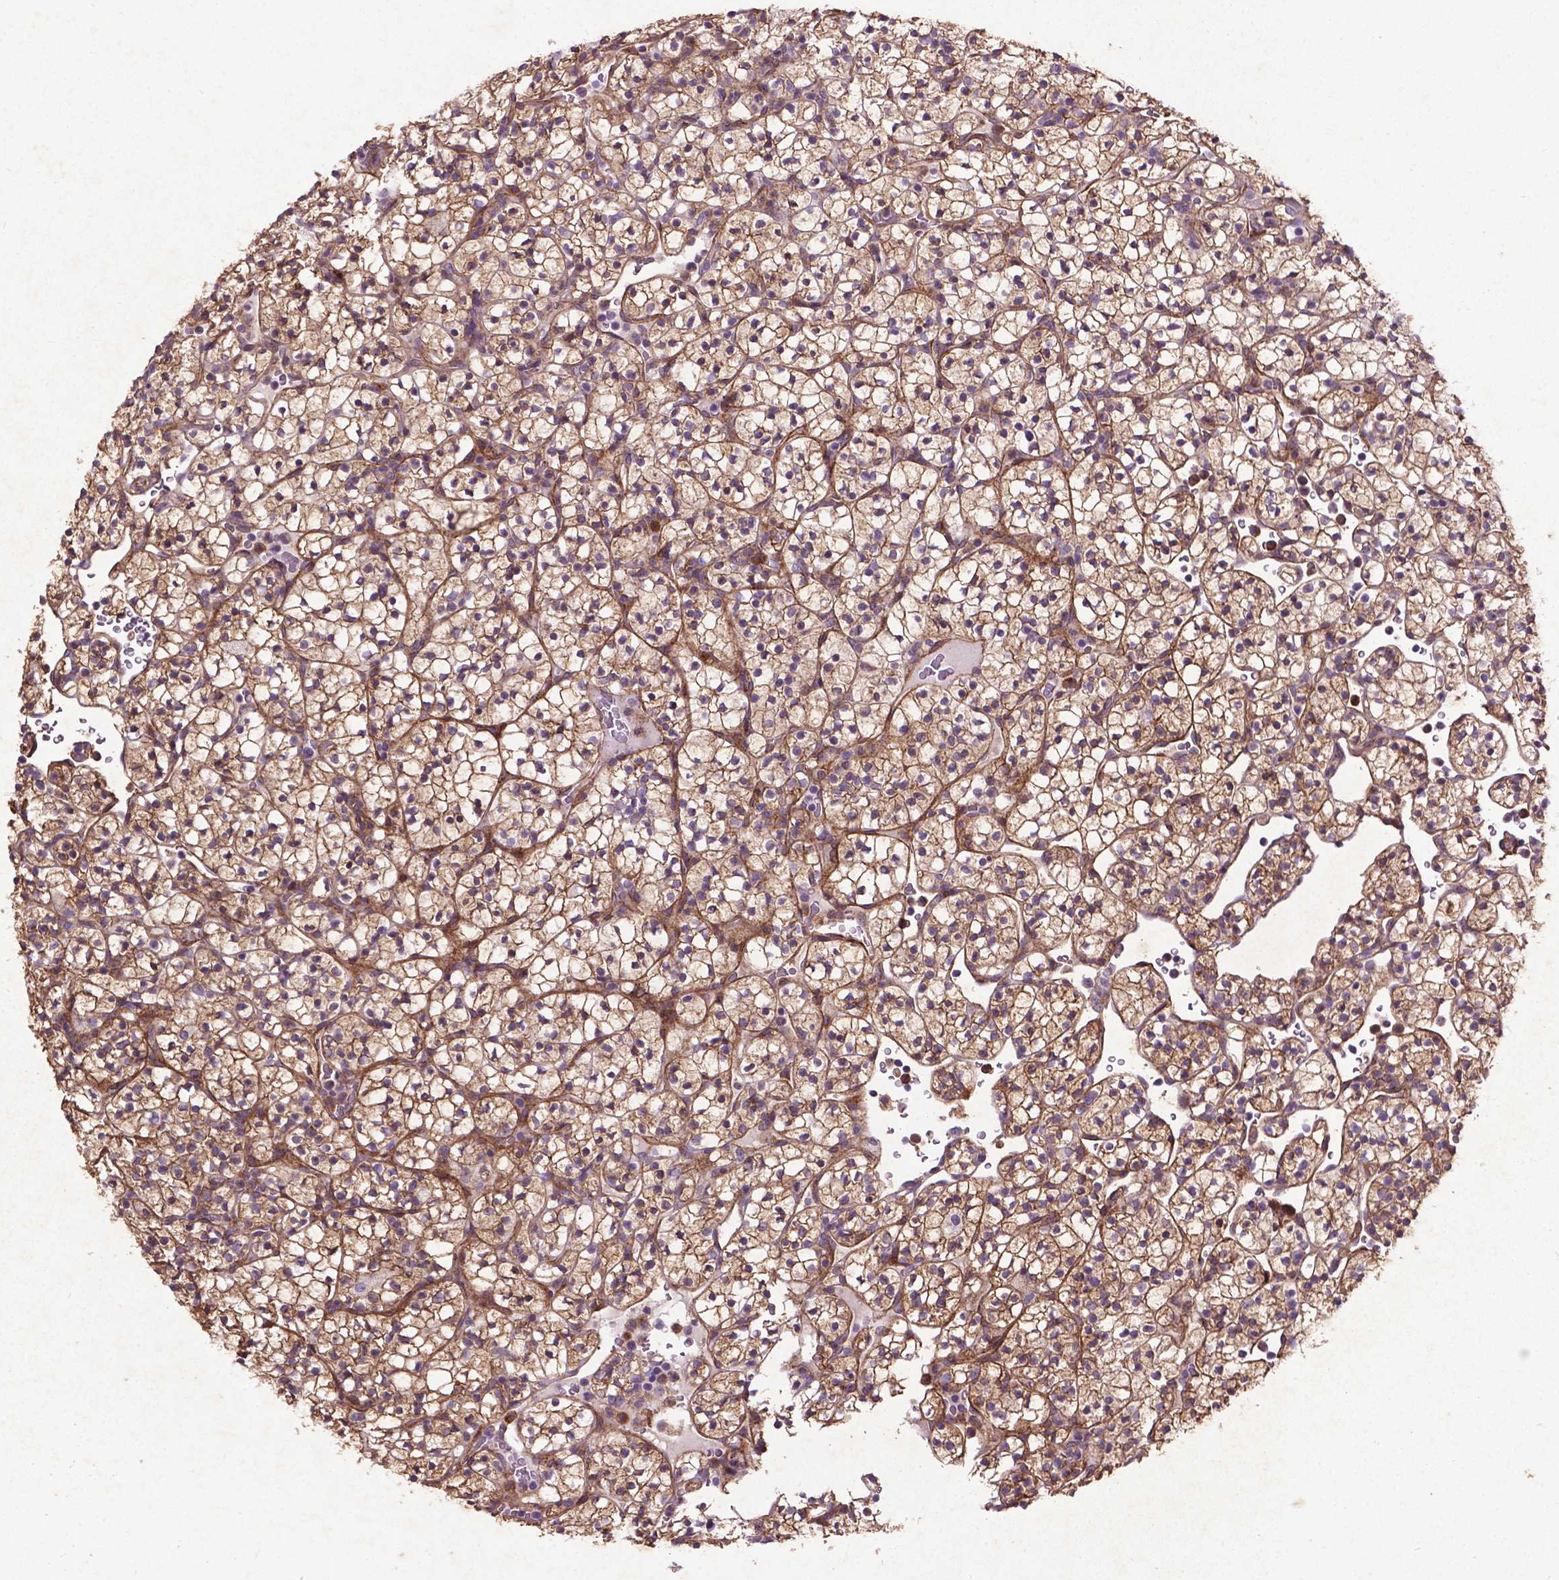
{"staining": {"intensity": "weak", "quantity": ">75%", "location": "cytoplasmic/membranous"}, "tissue": "renal cancer", "cell_type": "Tumor cells", "image_type": "cancer", "snomed": [{"axis": "morphology", "description": "Adenocarcinoma, NOS"}, {"axis": "topography", "description": "Kidney"}], "caption": "Tumor cells reveal low levels of weak cytoplasmic/membranous positivity in approximately >75% of cells in human adenocarcinoma (renal).", "gene": "RRAS", "patient": {"sex": "female", "age": 89}}